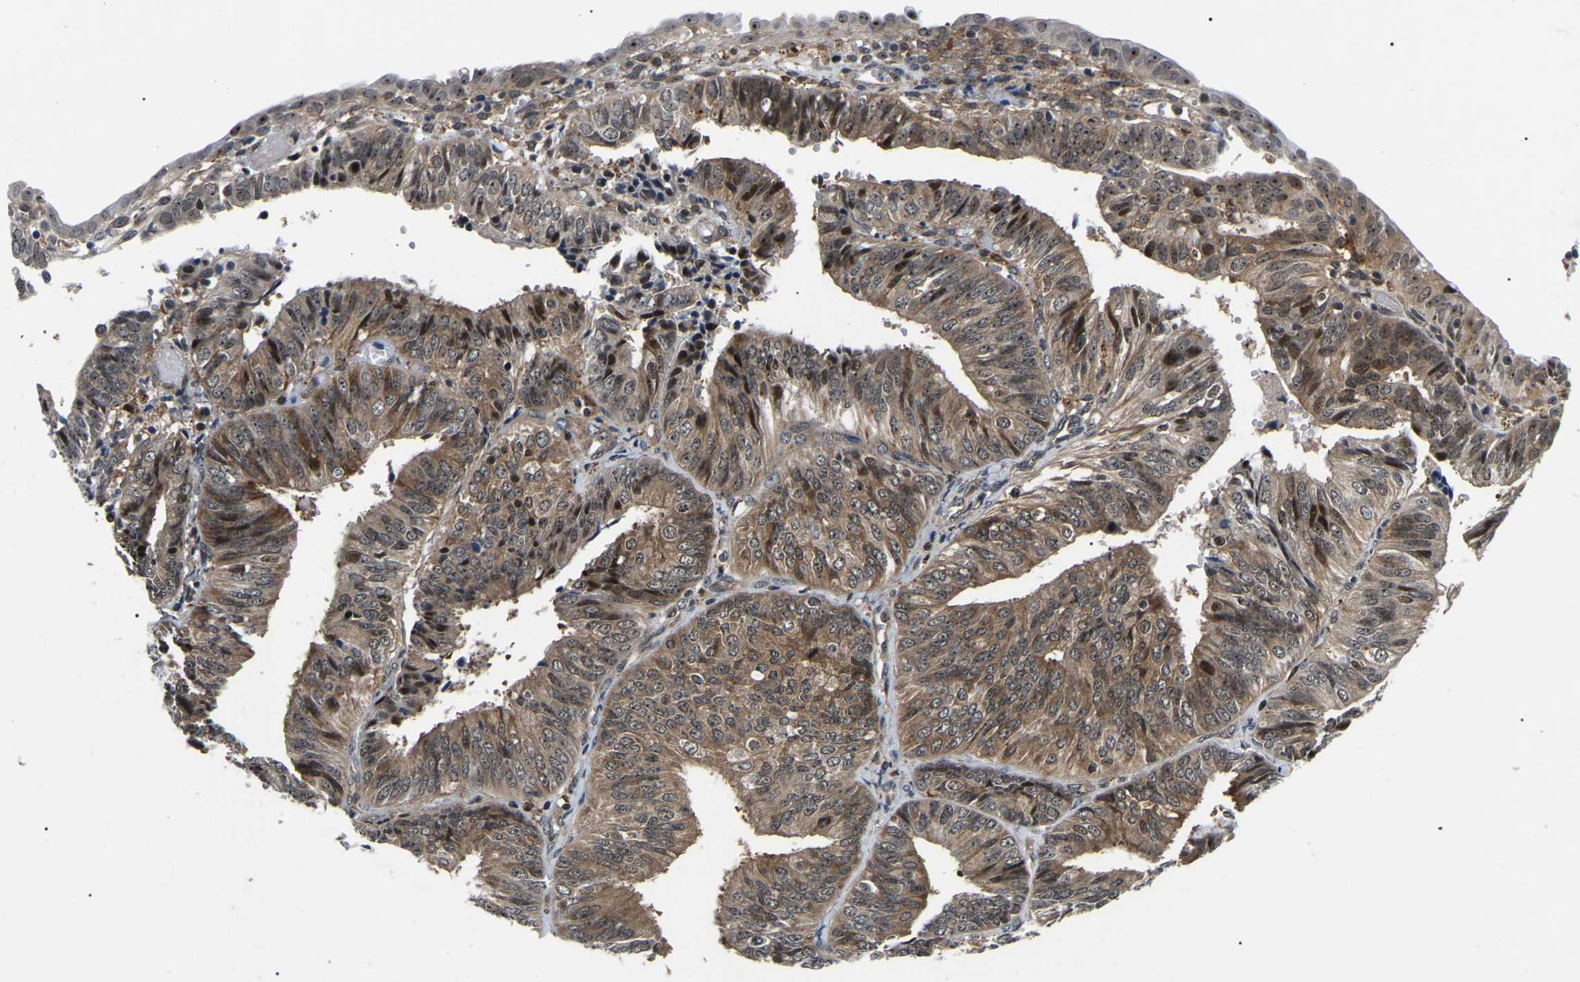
{"staining": {"intensity": "moderate", "quantity": ">75%", "location": "cytoplasmic/membranous,nuclear"}, "tissue": "endometrial cancer", "cell_type": "Tumor cells", "image_type": "cancer", "snomed": [{"axis": "morphology", "description": "Adenocarcinoma, NOS"}, {"axis": "topography", "description": "Endometrium"}], "caption": "Tumor cells demonstrate moderate cytoplasmic/membranous and nuclear positivity in about >75% of cells in endometrial cancer (adenocarcinoma). (DAB (3,3'-diaminobenzidine) IHC with brightfield microscopy, high magnification).", "gene": "RRP1B", "patient": {"sex": "female", "age": 58}}